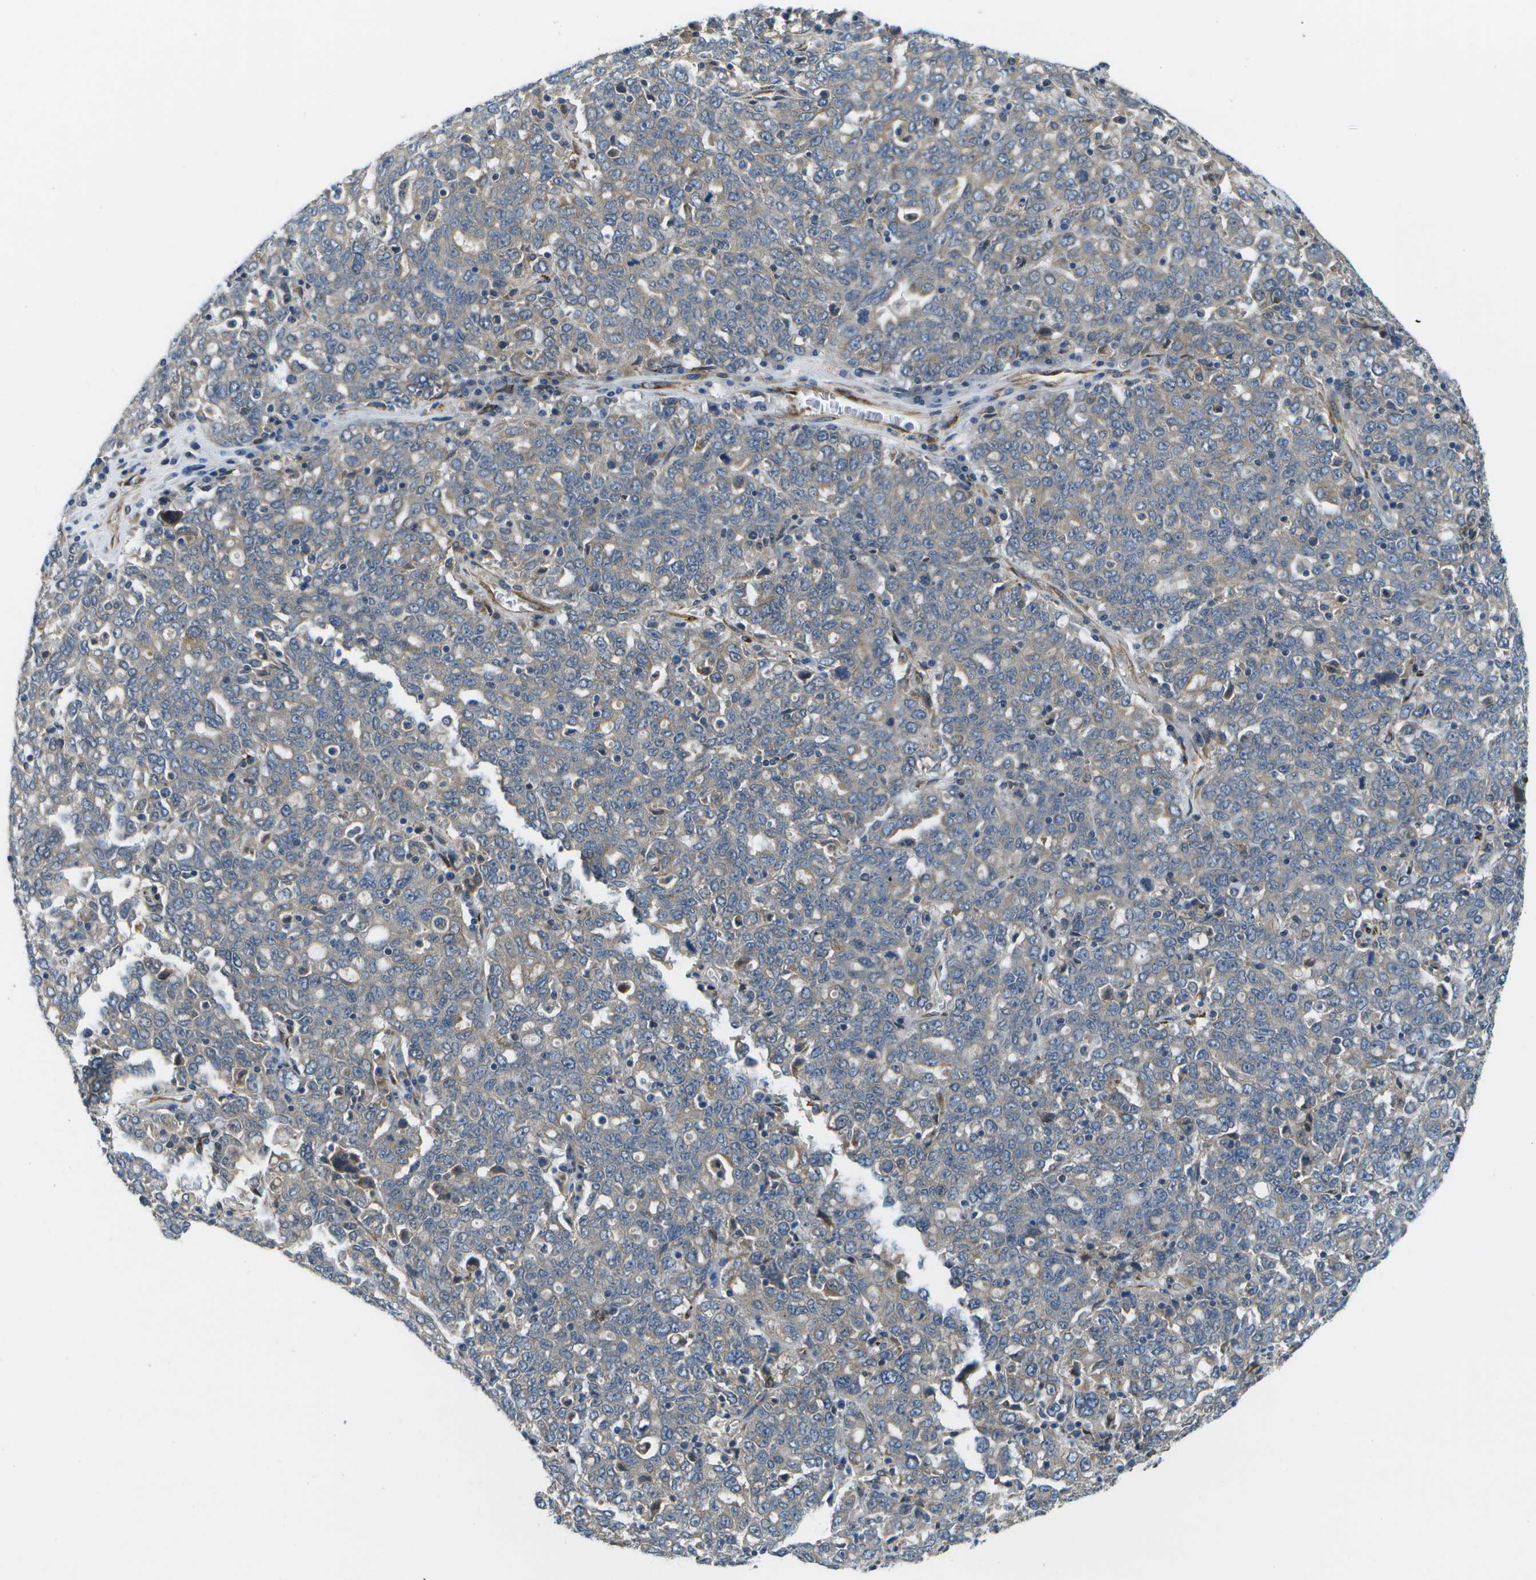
{"staining": {"intensity": "moderate", "quantity": "<25%", "location": "cytoplasmic/membranous"}, "tissue": "ovarian cancer", "cell_type": "Tumor cells", "image_type": "cancer", "snomed": [{"axis": "morphology", "description": "Carcinoma, endometroid"}, {"axis": "topography", "description": "Ovary"}], "caption": "Moderate cytoplasmic/membranous positivity is identified in about <25% of tumor cells in ovarian endometroid carcinoma.", "gene": "P3H1", "patient": {"sex": "female", "age": 62}}